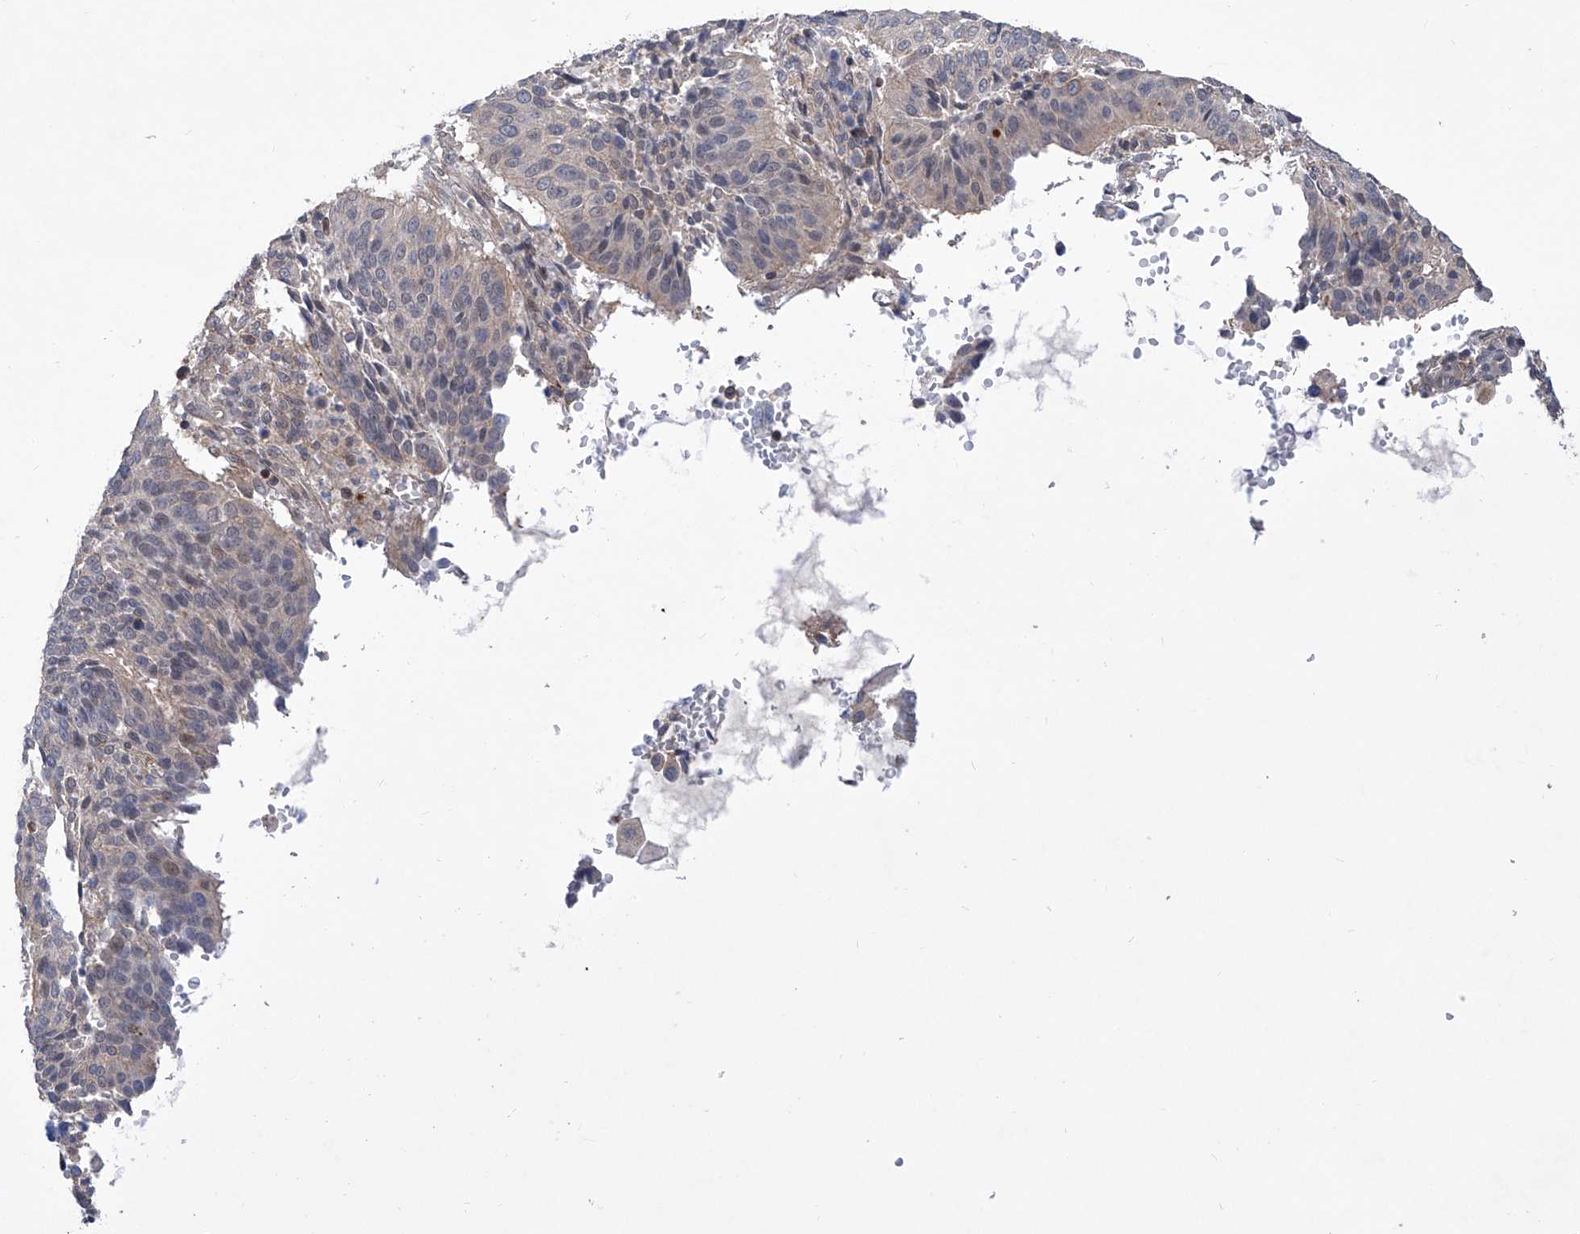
{"staining": {"intensity": "negative", "quantity": "none", "location": "none"}, "tissue": "cervical cancer", "cell_type": "Tumor cells", "image_type": "cancer", "snomed": [{"axis": "morphology", "description": "Normal tissue, NOS"}, {"axis": "morphology", "description": "Squamous cell carcinoma, NOS"}, {"axis": "topography", "description": "Cervix"}], "caption": "A high-resolution image shows immunohistochemistry (IHC) staining of cervical cancer, which displays no significant positivity in tumor cells.", "gene": "KIFC2", "patient": {"sex": "female", "age": 39}}